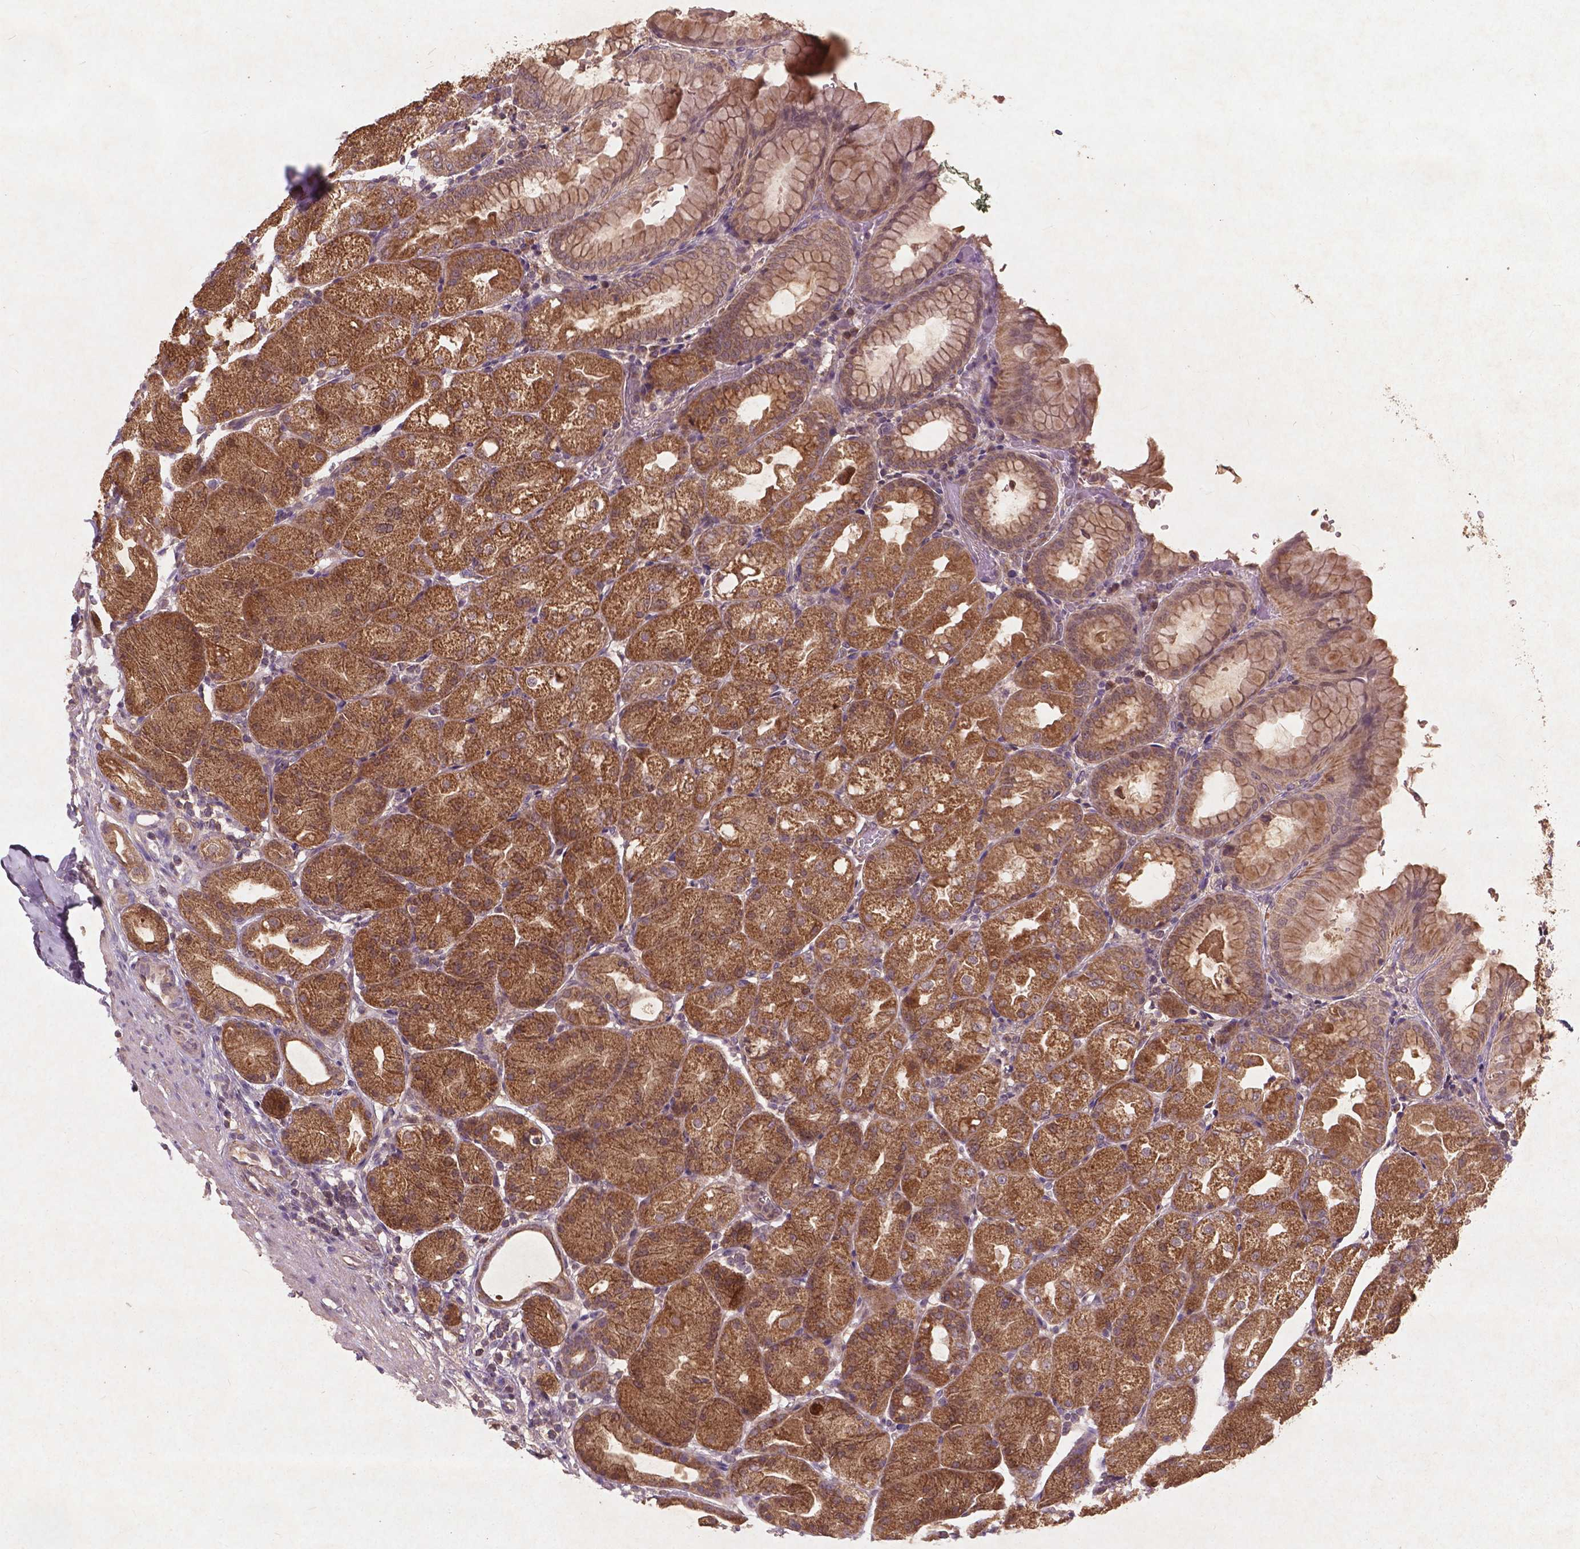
{"staining": {"intensity": "strong", "quantity": ">75%", "location": "cytoplasmic/membranous"}, "tissue": "stomach", "cell_type": "Glandular cells", "image_type": "normal", "snomed": [{"axis": "morphology", "description": "Normal tissue, NOS"}, {"axis": "topography", "description": "Stomach, upper"}, {"axis": "topography", "description": "Stomach"}, {"axis": "topography", "description": "Stomach, lower"}], "caption": "Protein expression by immunohistochemistry displays strong cytoplasmic/membranous positivity in approximately >75% of glandular cells in normal stomach. (Brightfield microscopy of DAB IHC at high magnification).", "gene": "ST6GALNAC5", "patient": {"sex": "male", "age": 62}}